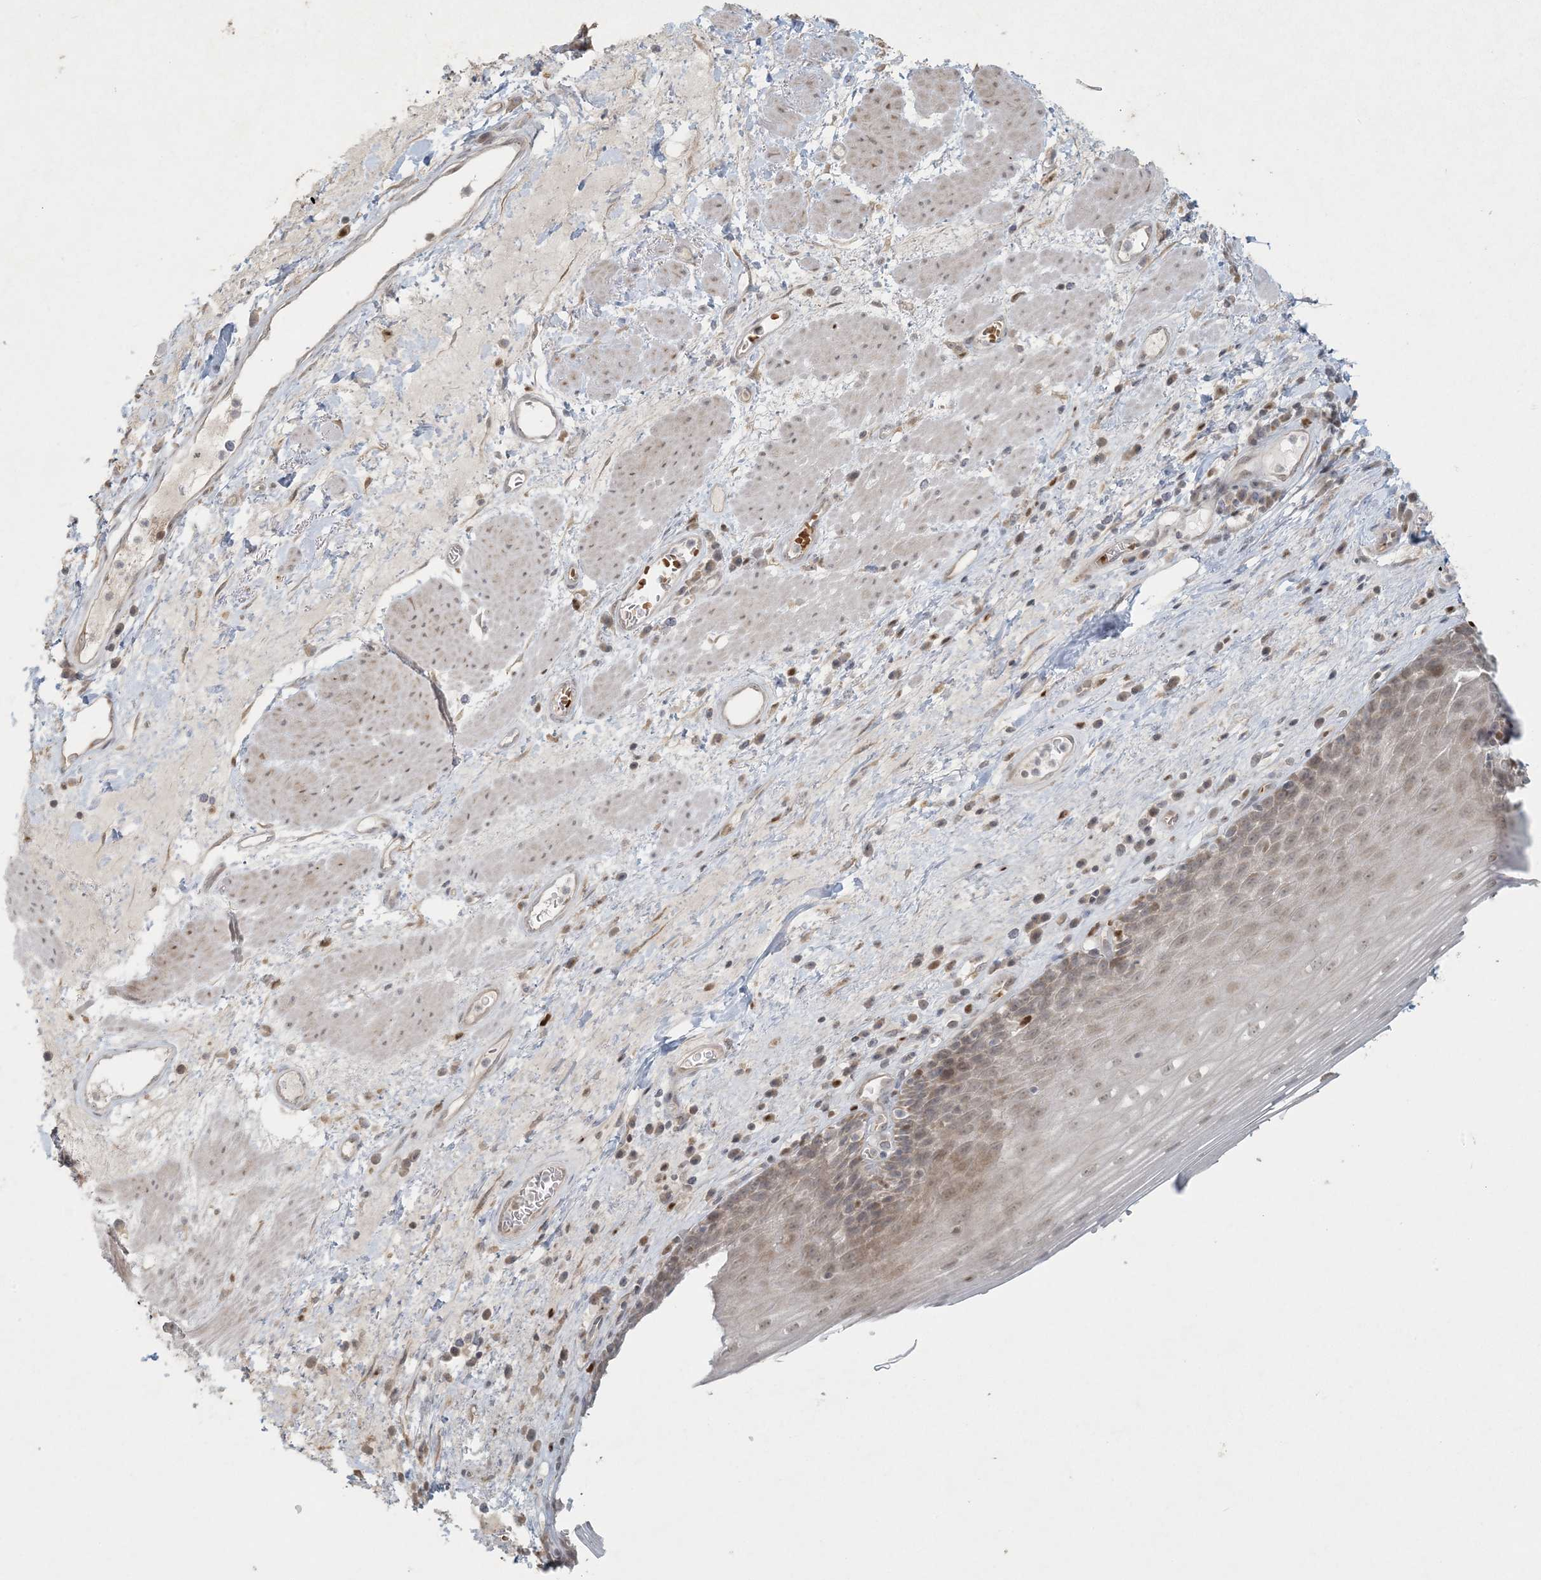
{"staining": {"intensity": "weak", "quantity": "25%-75%", "location": "cytoplasmic/membranous"}, "tissue": "esophagus", "cell_type": "Squamous epithelial cells", "image_type": "normal", "snomed": [{"axis": "morphology", "description": "Normal tissue, NOS"}, {"axis": "topography", "description": "Esophagus"}], "caption": "DAB immunohistochemical staining of normal human esophagus displays weak cytoplasmic/membranous protein staining in about 25%-75% of squamous epithelial cells.", "gene": "CTDNEP1", "patient": {"sex": "male", "age": 62}}